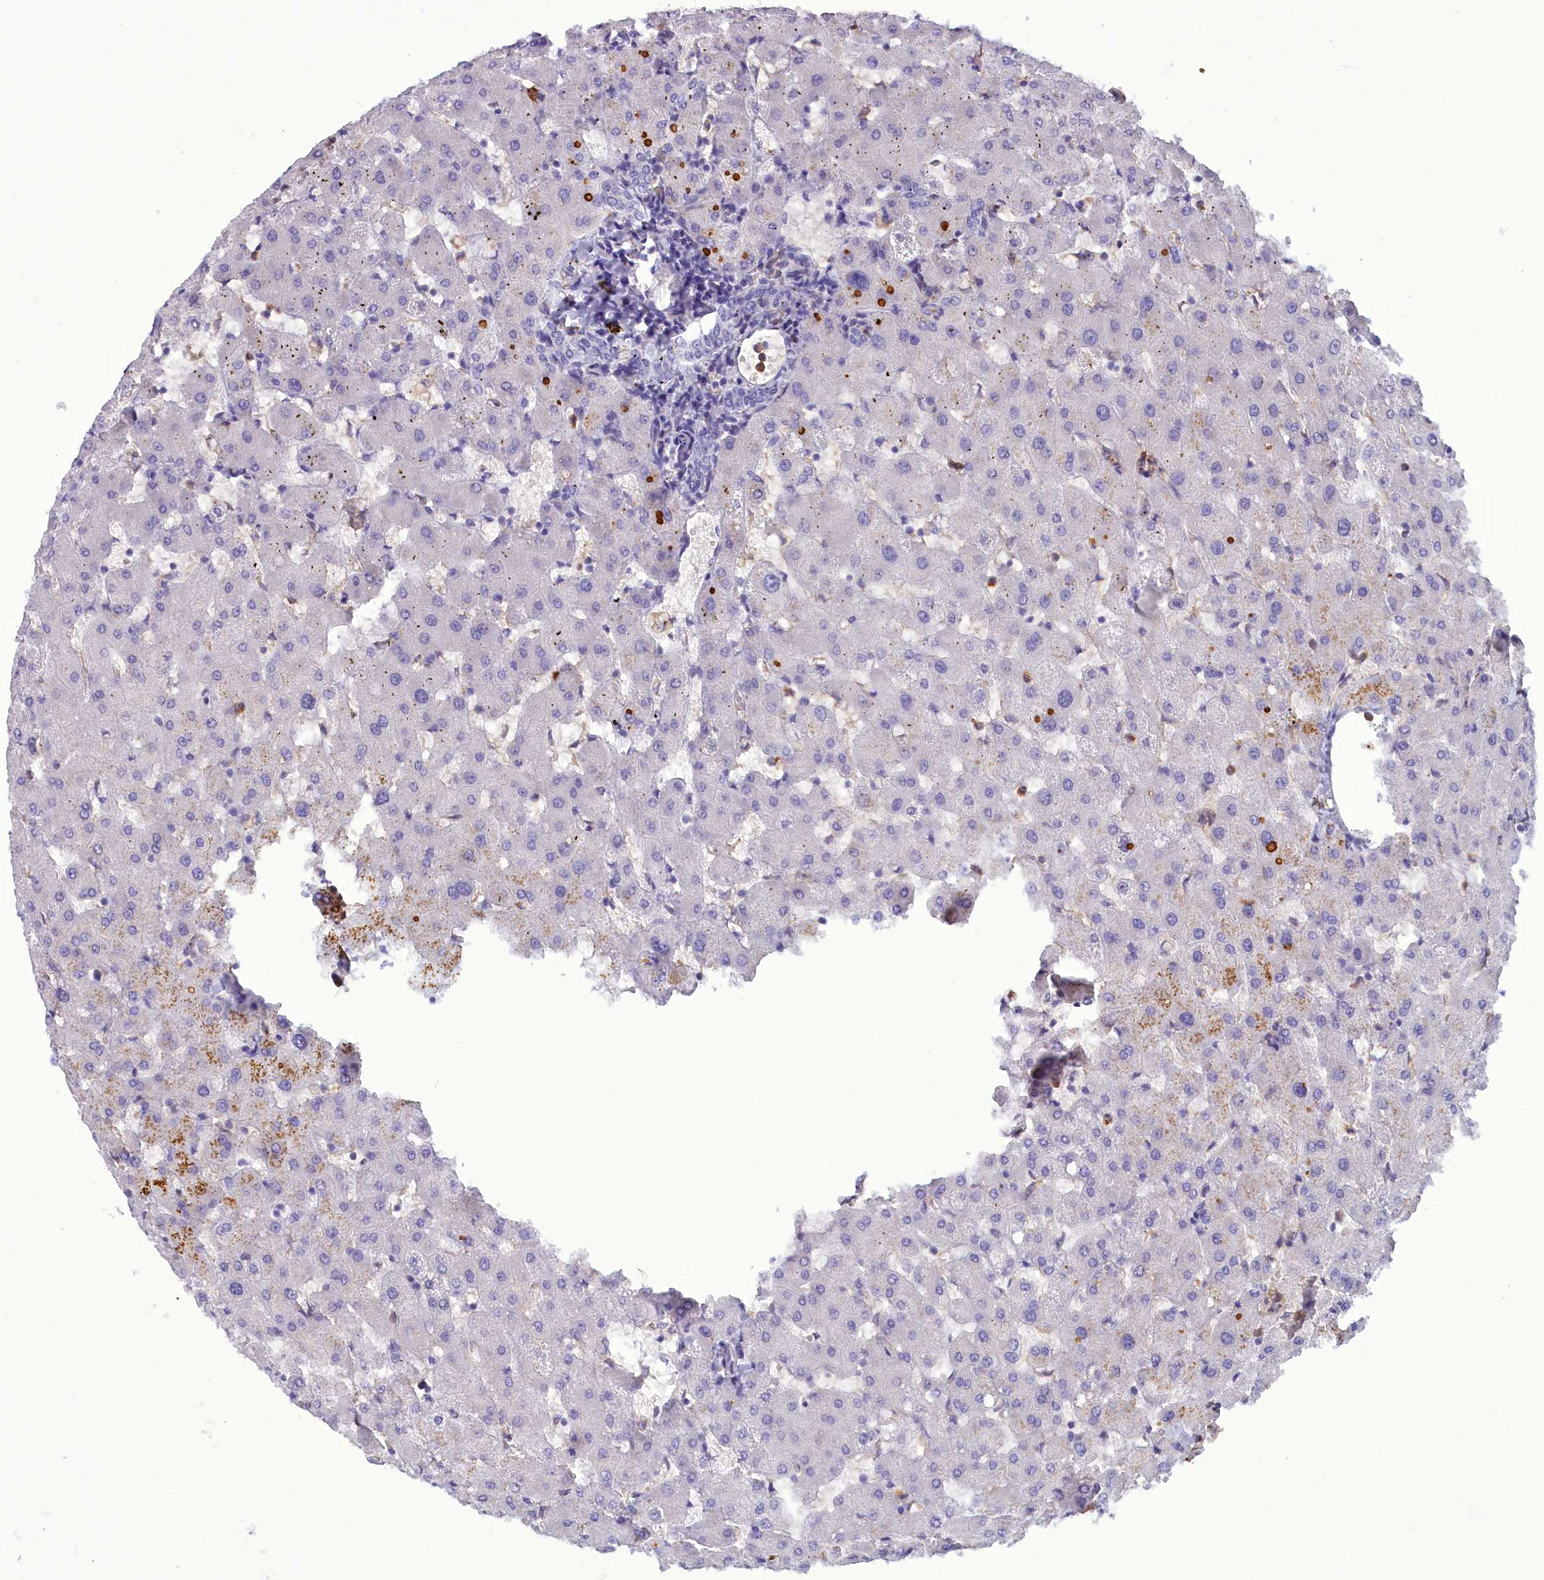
{"staining": {"intensity": "negative", "quantity": "none", "location": "none"}, "tissue": "liver", "cell_type": "Cholangiocytes", "image_type": "normal", "snomed": [{"axis": "morphology", "description": "Normal tissue, NOS"}, {"axis": "topography", "description": "Liver"}], "caption": "Immunohistochemistry micrograph of benign human liver stained for a protein (brown), which displays no expression in cholangiocytes.", "gene": "FAM149B1", "patient": {"sex": "female", "age": 63}}